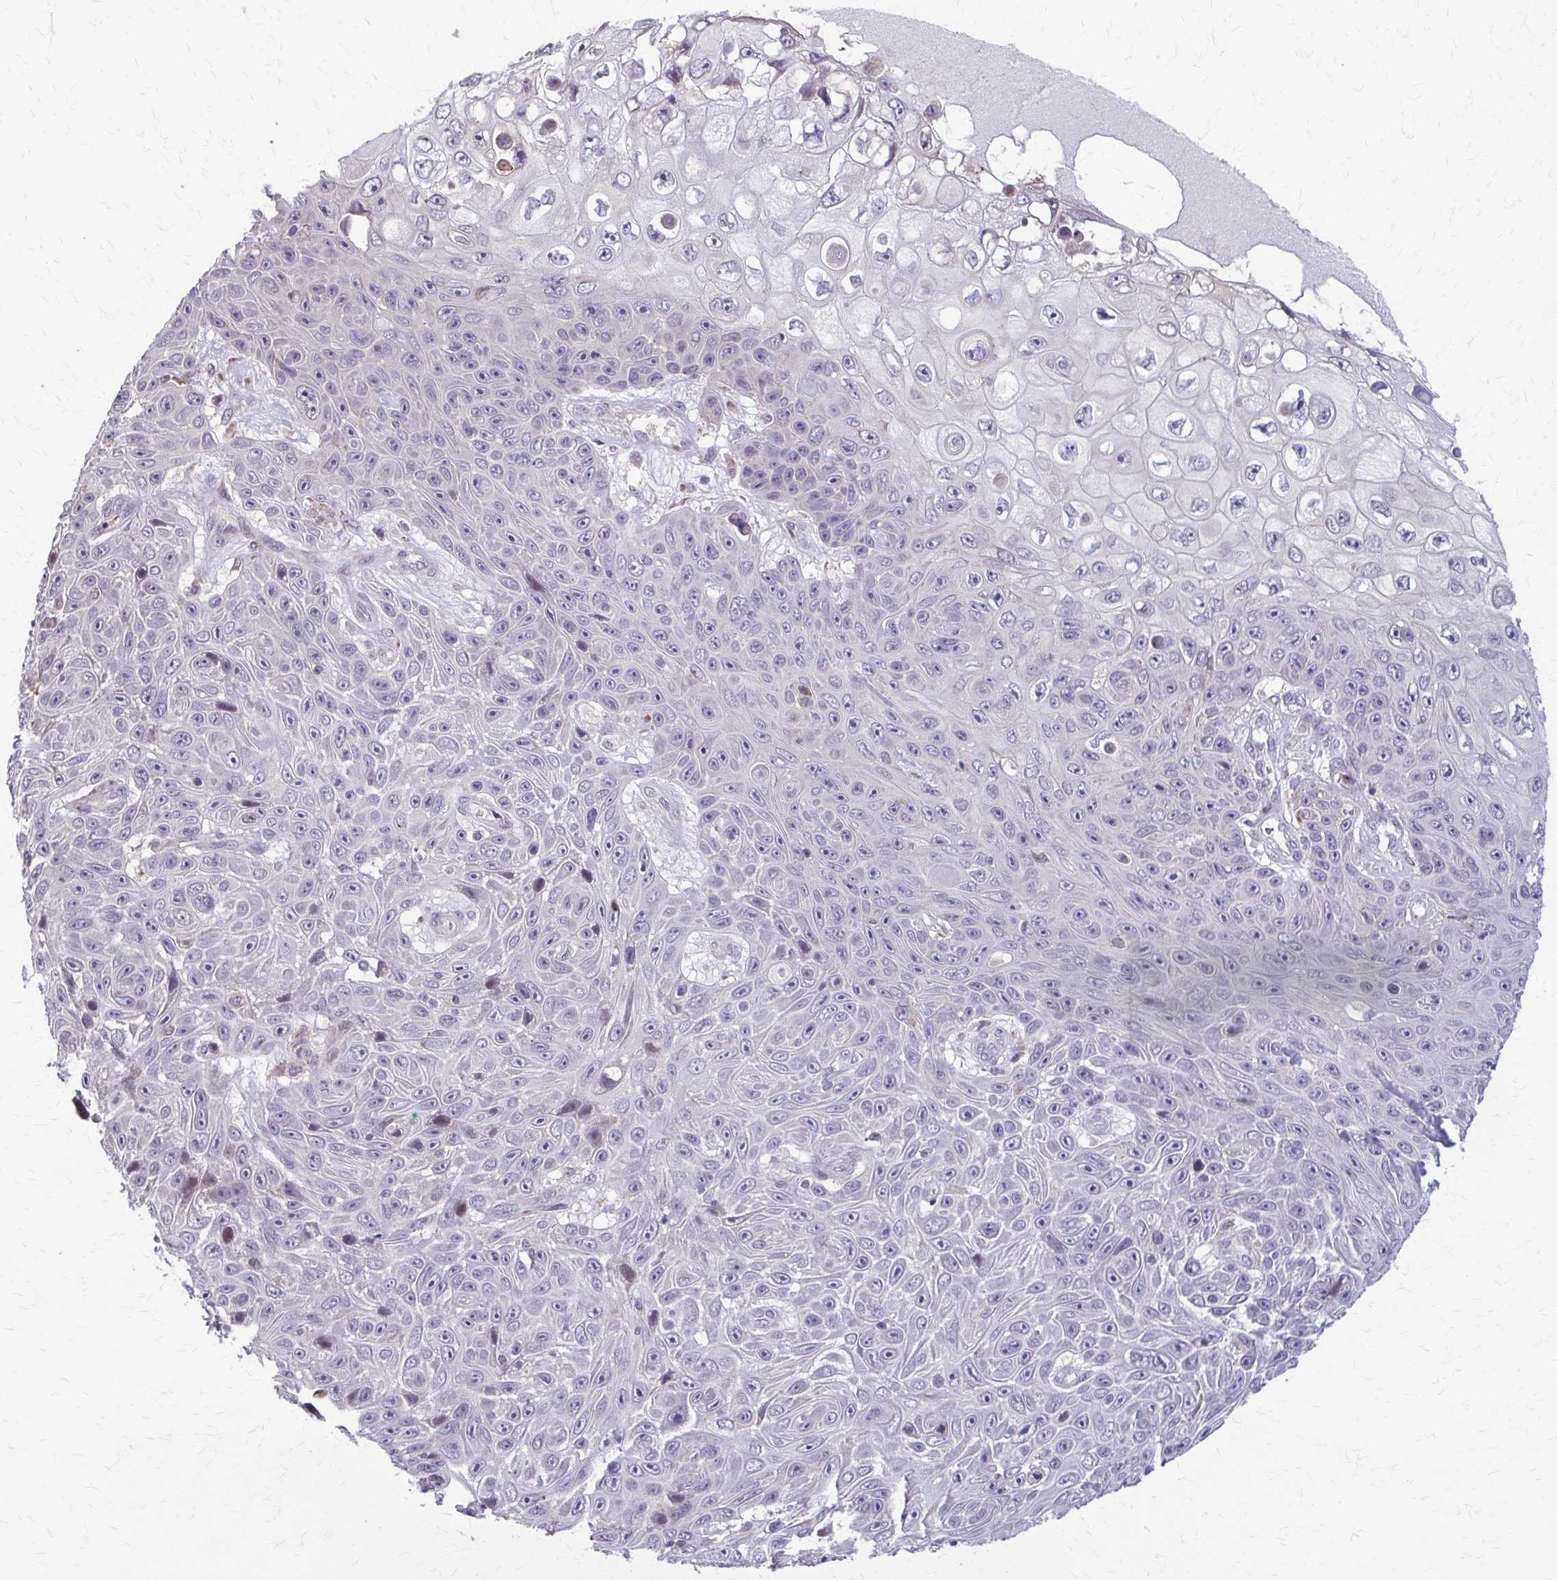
{"staining": {"intensity": "negative", "quantity": "none", "location": "none"}, "tissue": "skin cancer", "cell_type": "Tumor cells", "image_type": "cancer", "snomed": [{"axis": "morphology", "description": "Squamous cell carcinoma, NOS"}, {"axis": "topography", "description": "Skin"}], "caption": "Photomicrograph shows no protein expression in tumor cells of skin cancer (squamous cell carcinoma) tissue.", "gene": "ZNF34", "patient": {"sex": "male", "age": 82}}